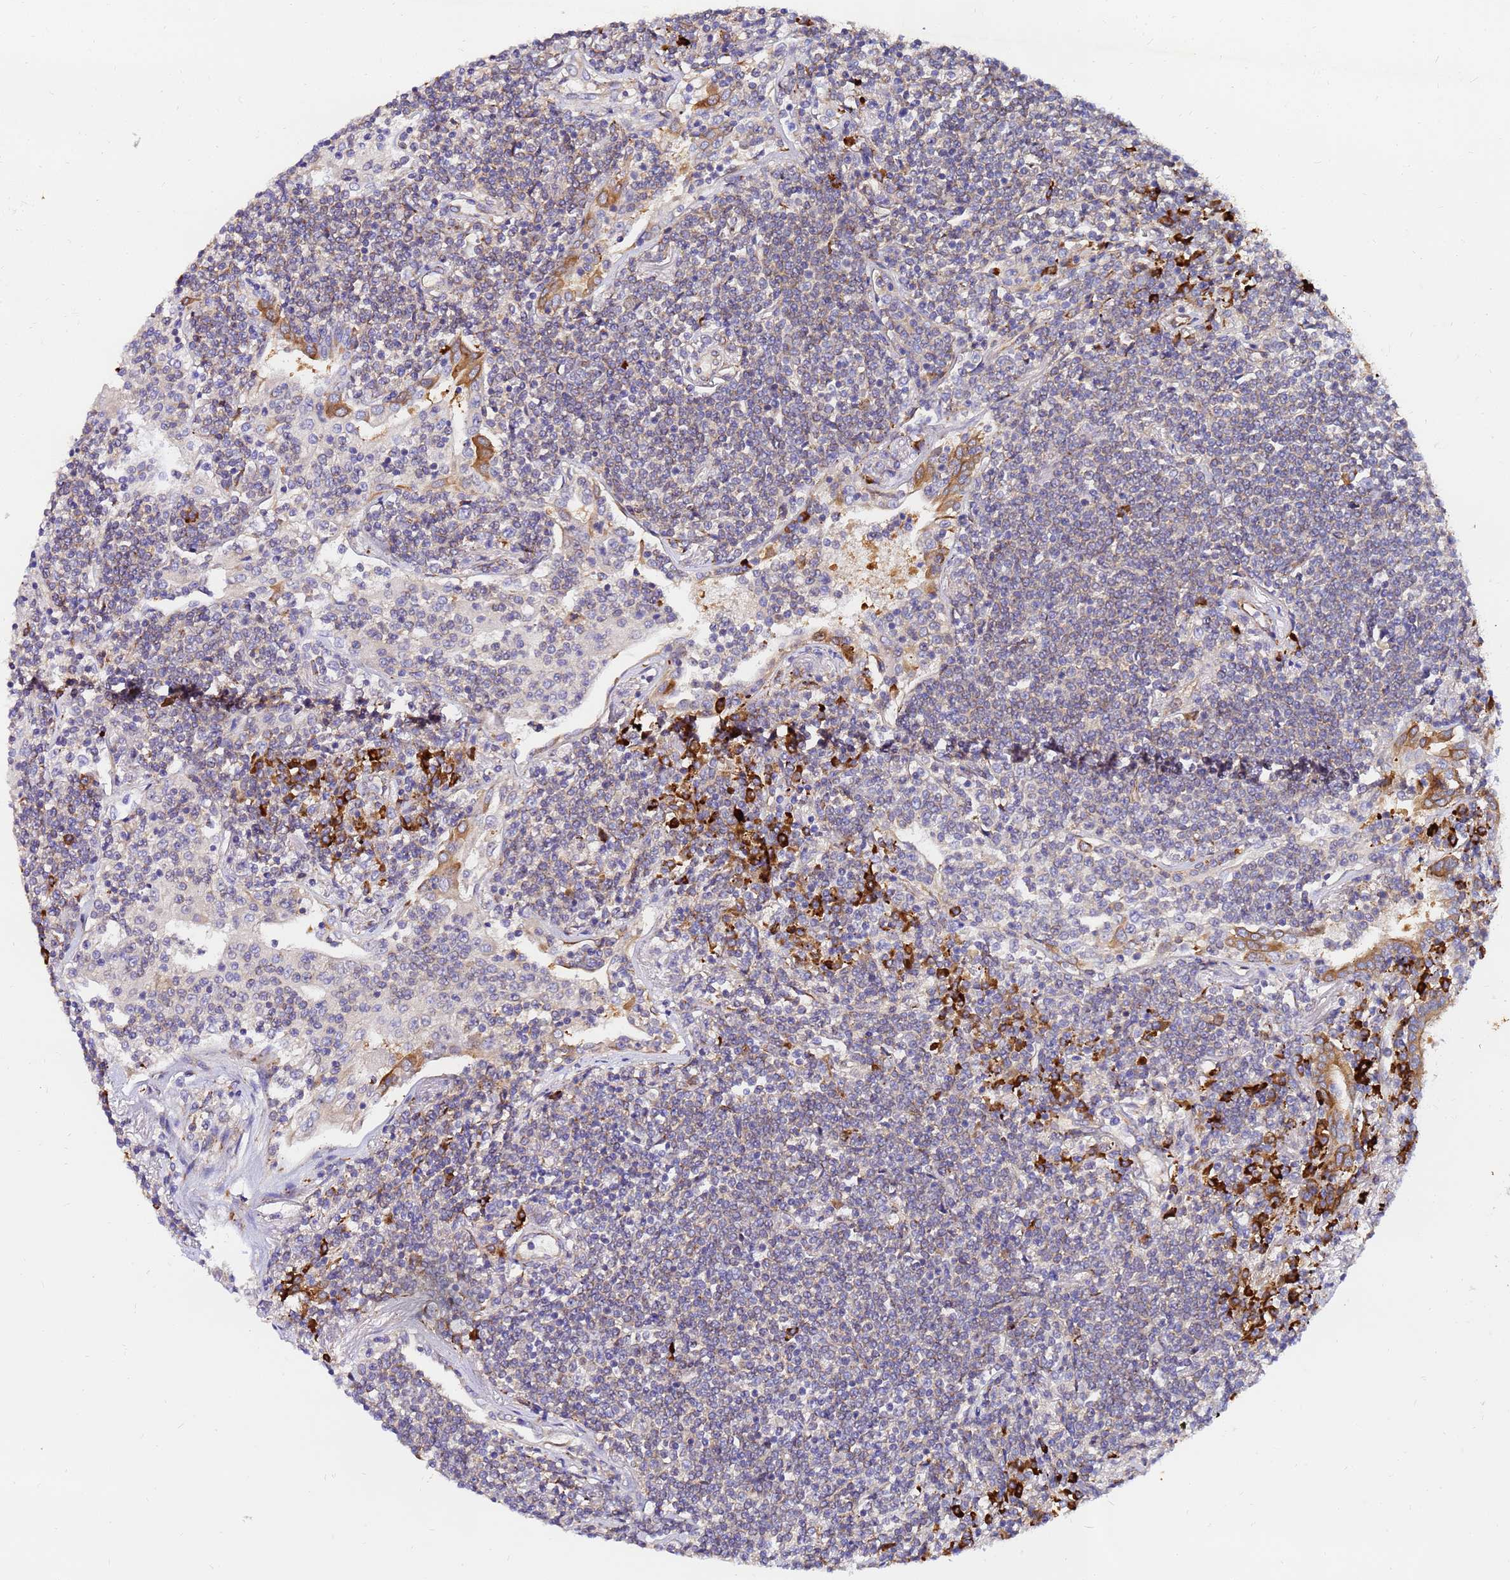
{"staining": {"intensity": "weak", "quantity": "25%-75%", "location": "cytoplasmic/membranous"}, "tissue": "lymphoma", "cell_type": "Tumor cells", "image_type": "cancer", "snomed": [{"axis": "morphology", "description": "Malignant lymphoma, non-Hodgkin's type, Low grade"}, {"axis": "topography", "description": "Lung"}], "caption": "This photomicrograph shows immunohistochemistry staining of lymphoma, with low weak cytoplasmic/membranous expression in approximately 25%-75% of tumor cells.", "gene": "POM121", "patient": {"sex": "female", "age": 71}}